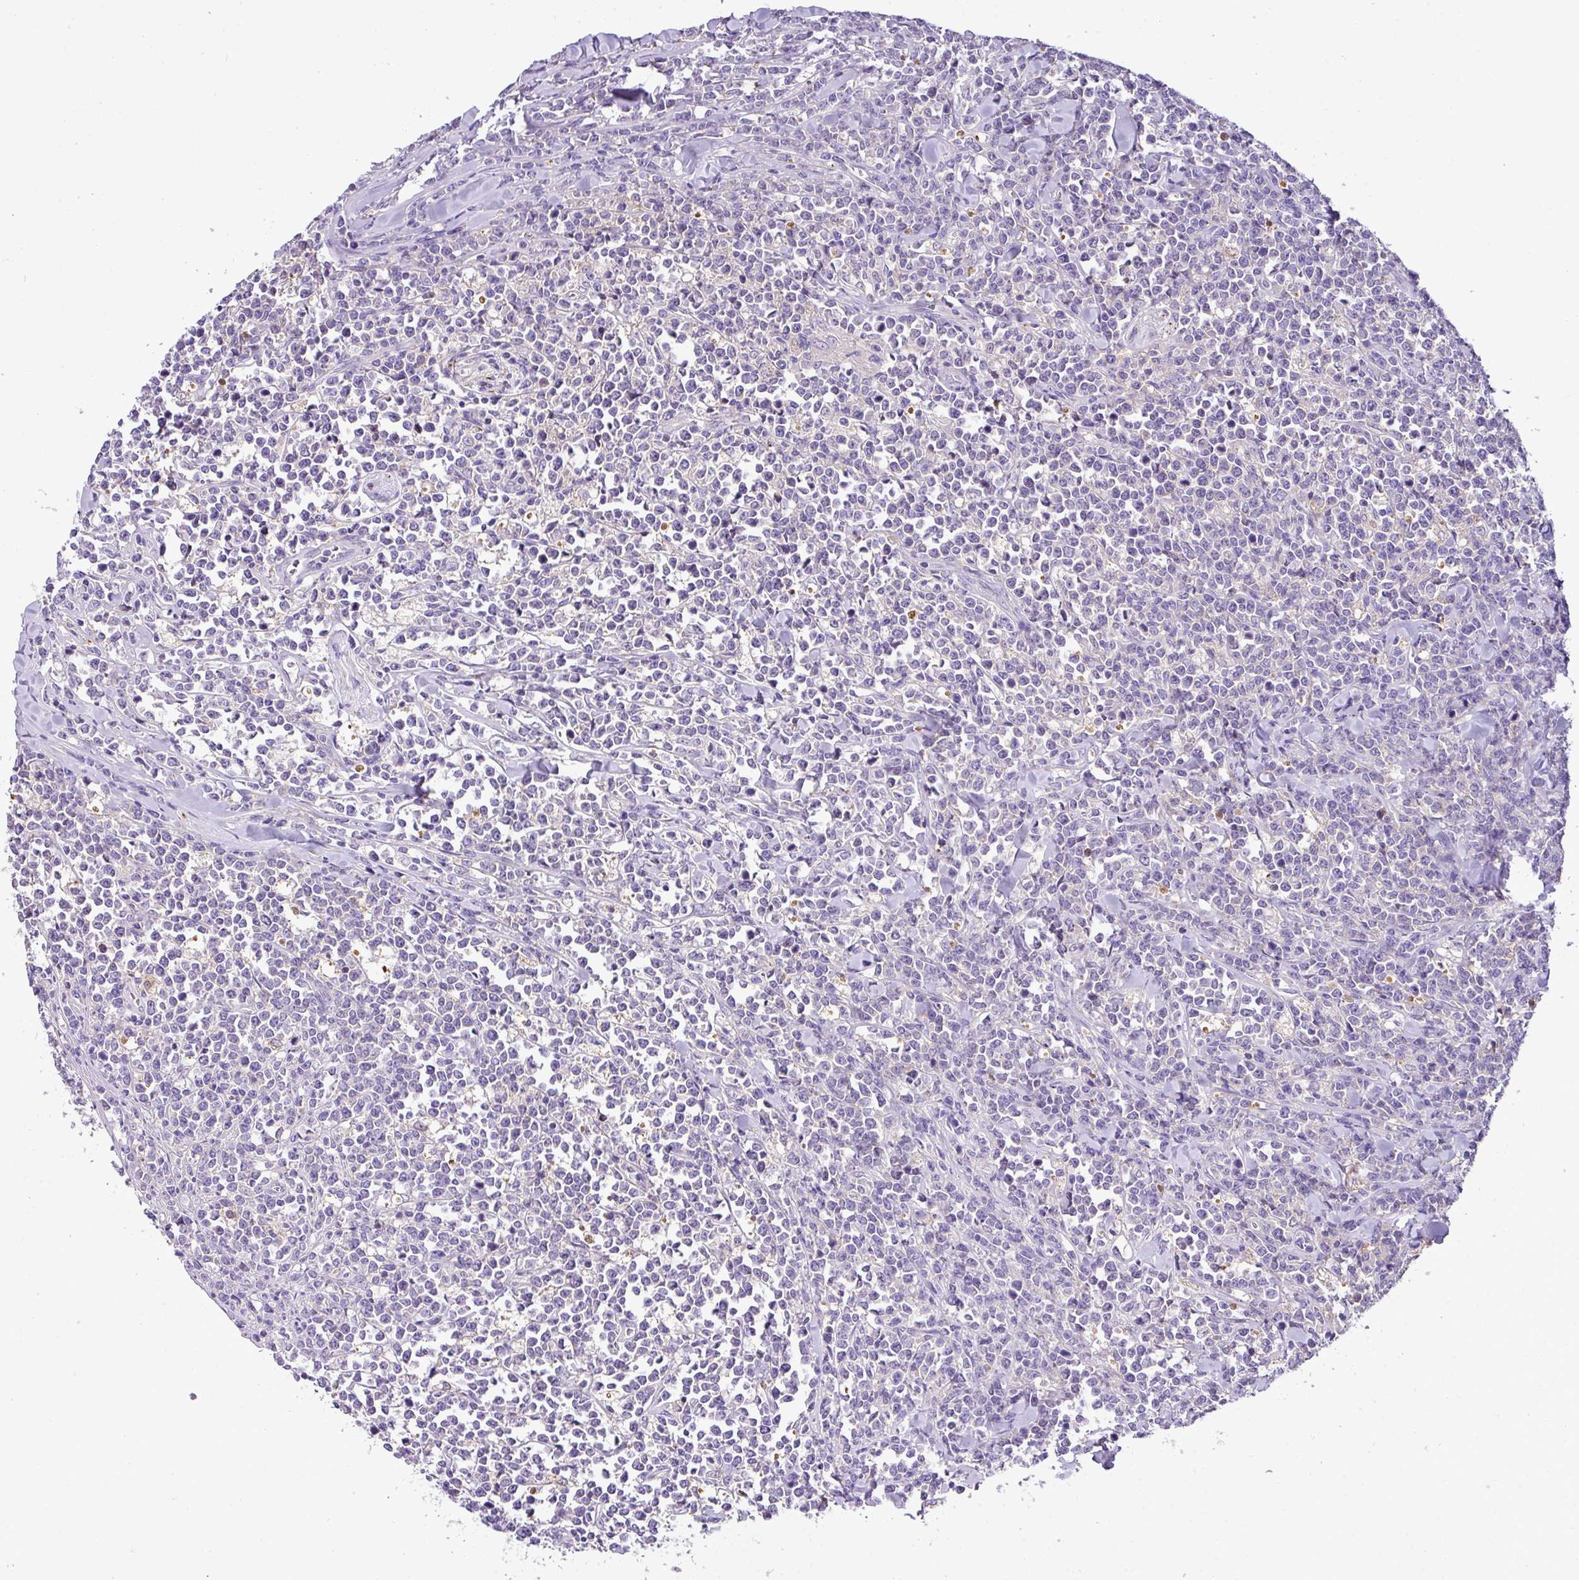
{"staining": {"intensity": "negative", "quantity": "none", "location": "none"}, "tissue": "lymphoma", "cell_type": "Tumor cells", "image_type": "cancer", "snomed": [{"axis": "morphology", "description": "Malignant lymphoma, non-Hodgkin's type, High grade"}, {"axis": "topography", "description": "Small intestine"}], "caption": "An image of human malignant lymphoma, non-Hodgkin's type (high-grade) is negative for staining in tumor cells.", "gene": "ANXA2R", "patient": {"sex": "male", "age": 8}}